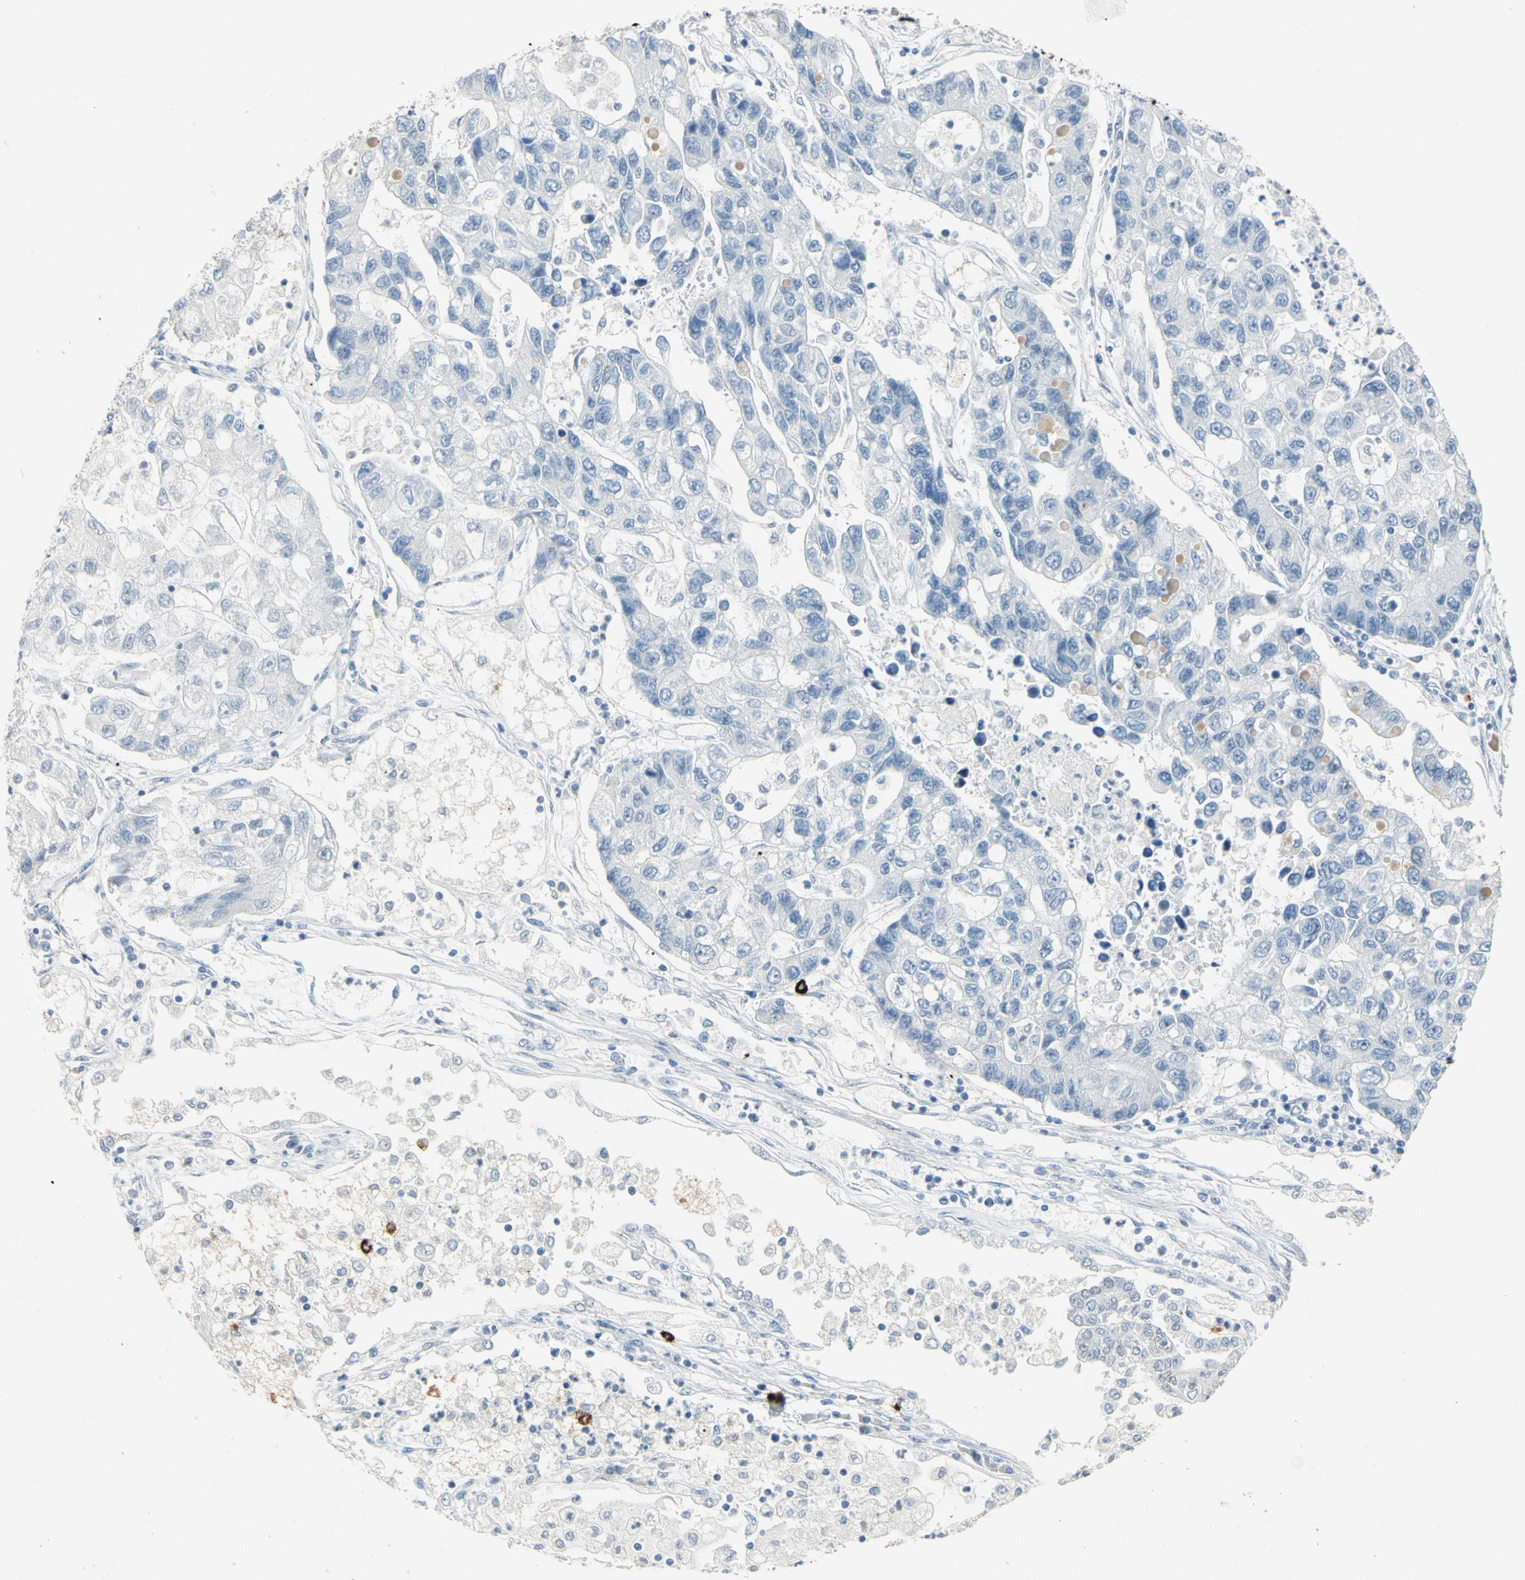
{"staining": {"intensity": "negative", "quantity": "none", "location": "none"}, "tissue": "lung cancer", "cell_type": "Tumor cells", "image_type": "cancer", "snomed": [{"axis": "morphology", "description": "Adenocarcinoma, NOS"}, {"axis": "topography", "description": "Lung"}], "caption": "This is an immunohistochemistry (IHC) photomicrograph of lung adenocarcinoma. There is no positivity in tumor cells.", "gene": "NAB2", "patient": {"sex": "female", "age": 51}}